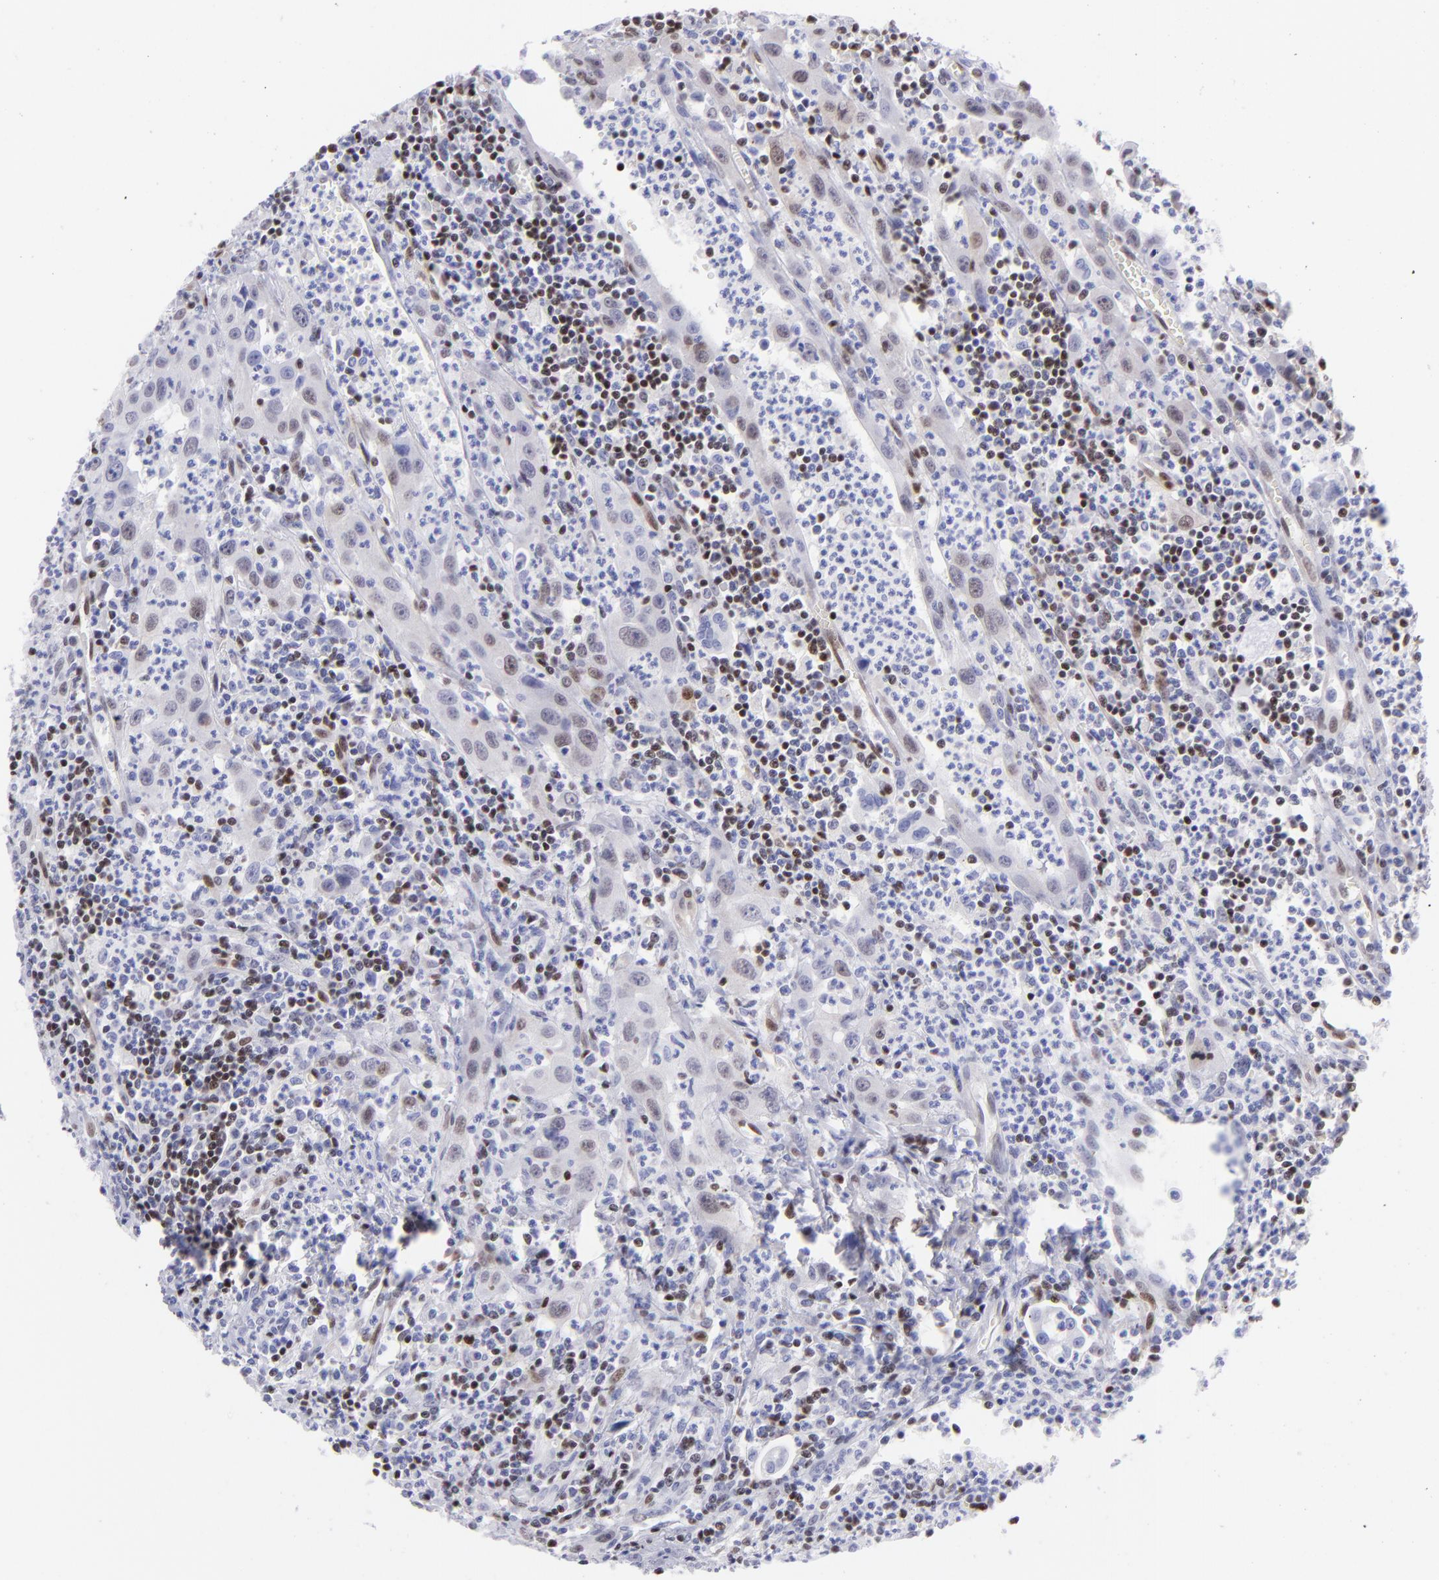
{"staining": {"intensity": "negative", "quantity": "none", "location": "none"}, "tissue": "urothelial cancer", "cell_type": "Tumor cells", "image_type": "cancer", "snomed": [{"axis": "morphology", "description": "Urothelial carcinoma, High grade"}, {"axis": "topography", "description": "Urinary bladder"}], "caption": "Immunohistochemistry (IHC) of high-grade urothelial carcinoma demonstrates no staining in tumor cells.", "gene": "ETS1", "patient": {"sex": "male", "age": 66}}